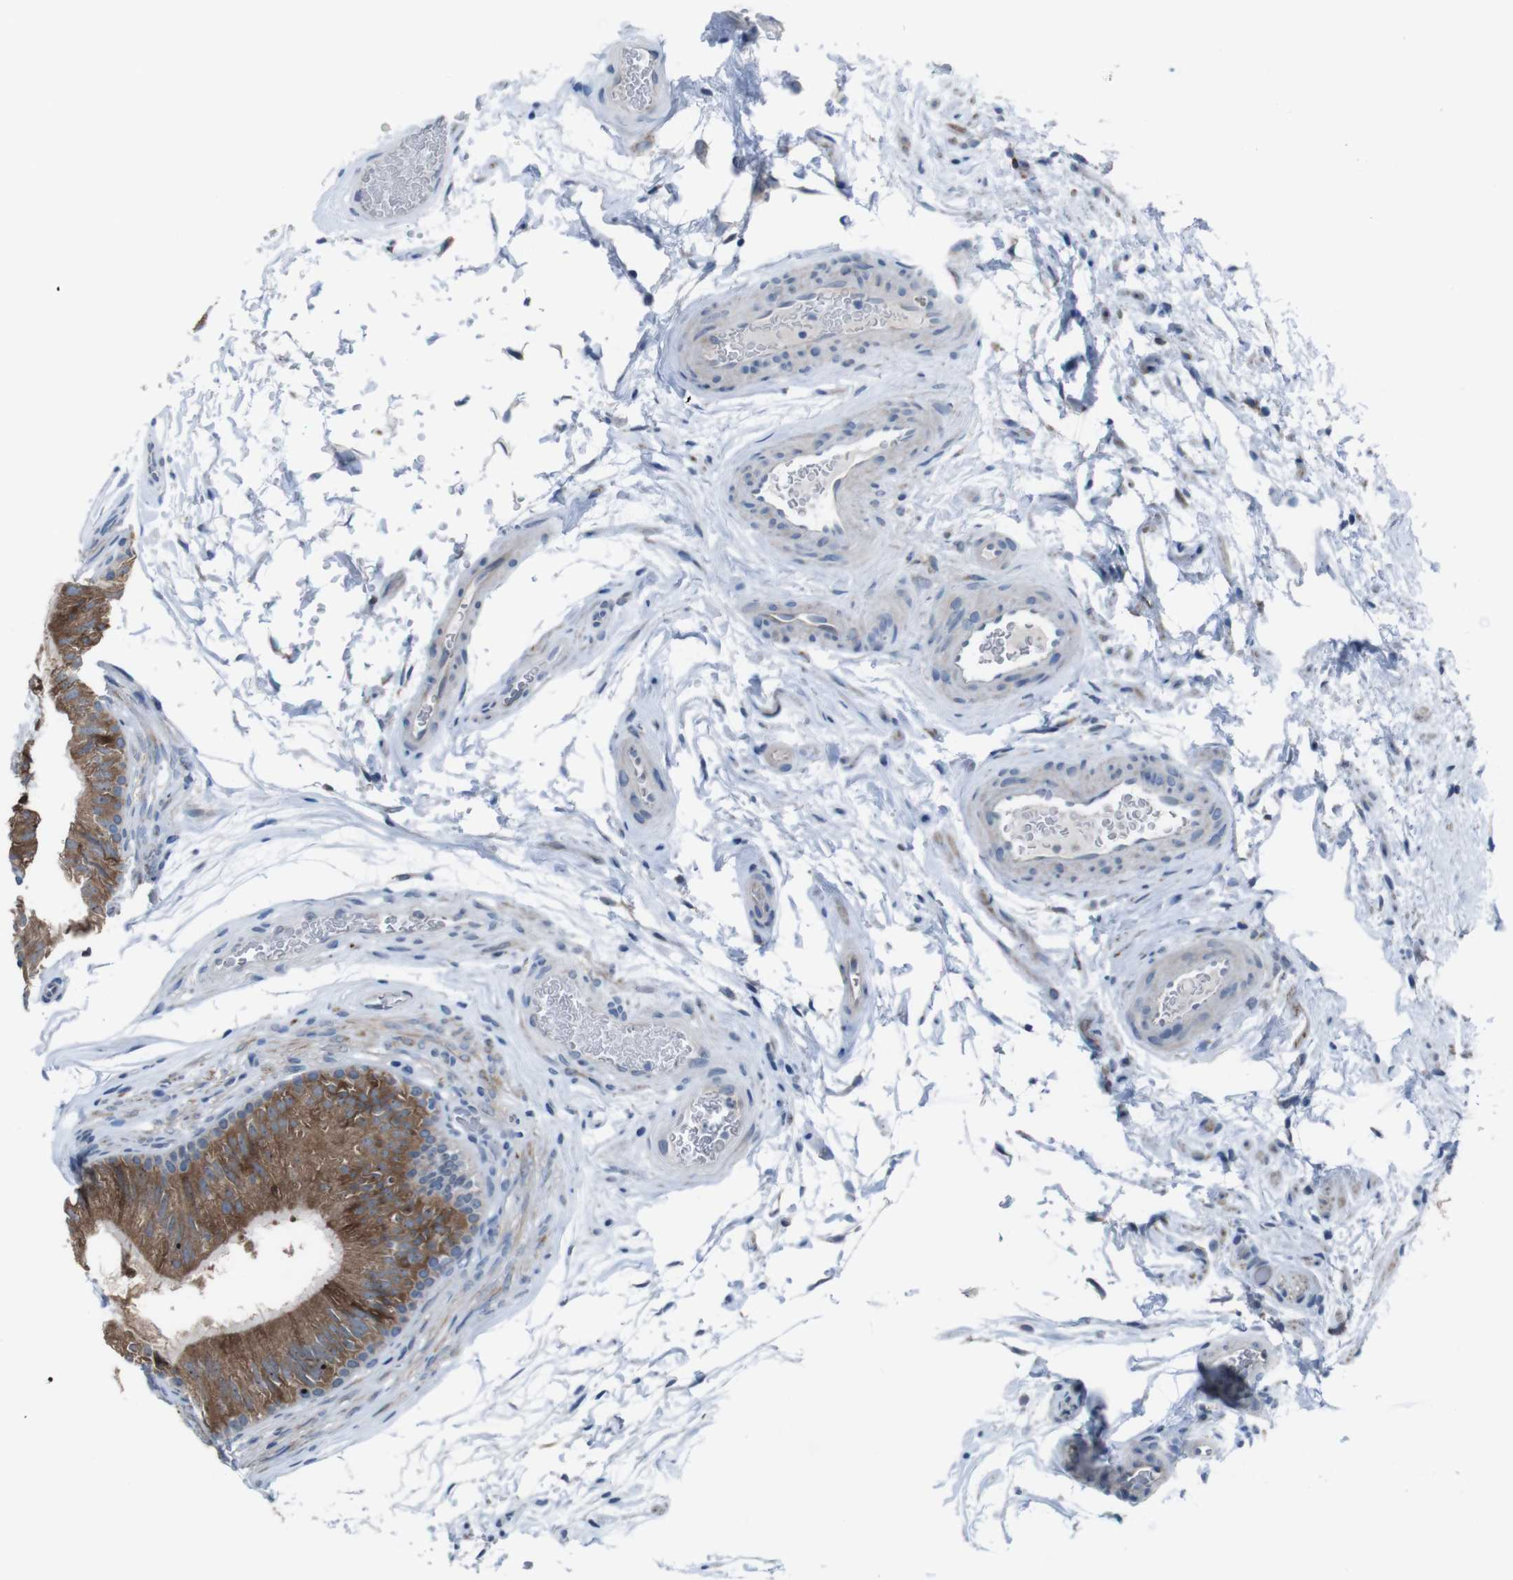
{"staining": {"intensity": "moderate", "quantity": ">75%", "location": "cytoplasmic/membranous"}, "tissue": "epididymis", "cell_type": "Glandular cells", "image_type": "normal", "snomed": [{"axis": "morphology", "description": "Normal tissue, NOS"}, {"axis": "topography", "description": "Epididymis"}], "caption": "Brown immunohistochemical staining in benign human epididymis exhibits moderate cytoplasmic/membranous staining in about >75% of glandular cells. The protein is stained brown, and the nuclei are stained in blue (DAB (3,3'-diaminobenzidine) IHC with brightfield microscopy, high magnification).", "gene": "CDH22", "patient": {"sex": "male", "age": 36}}